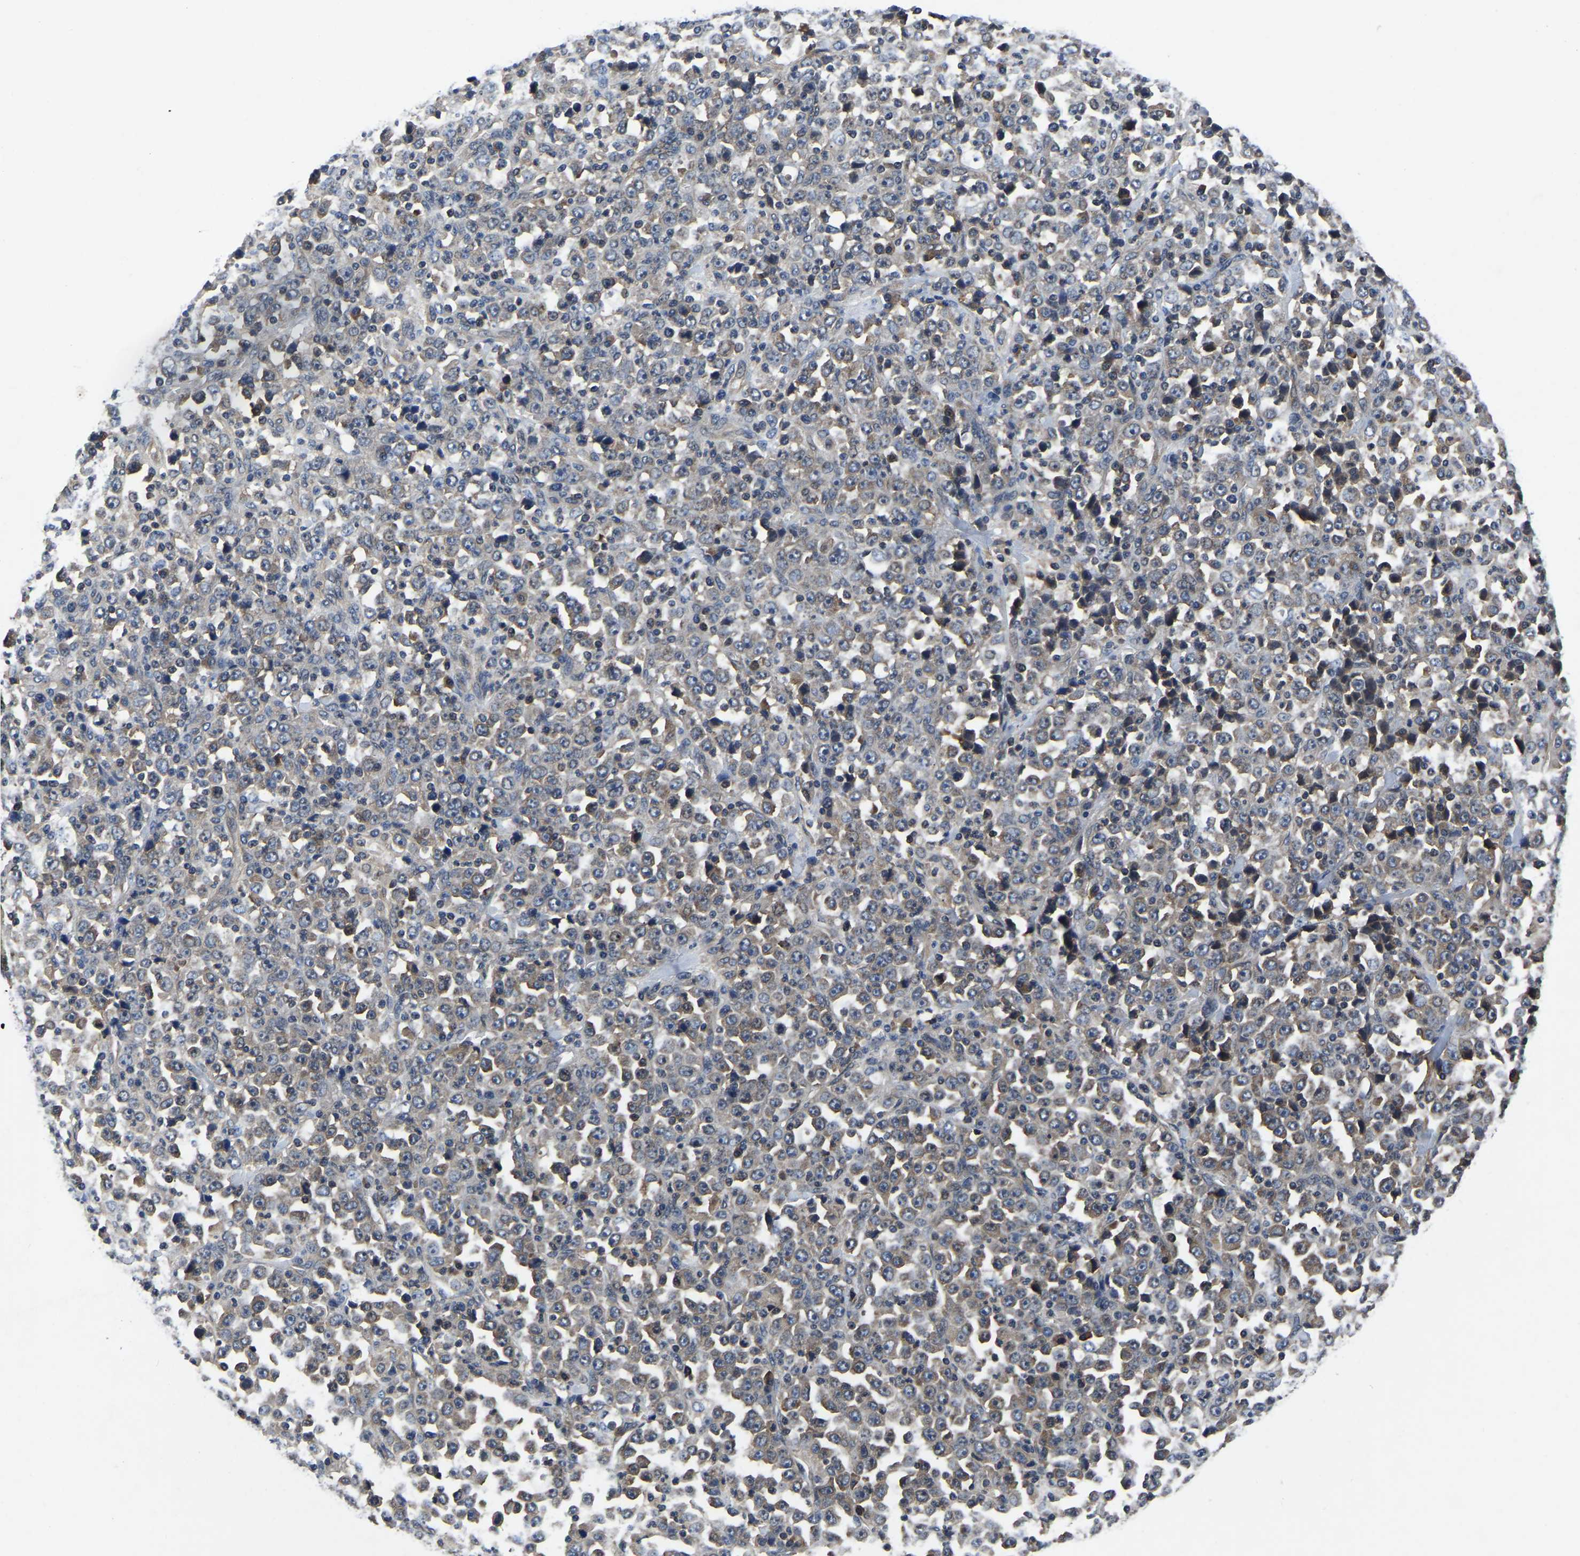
{"staining": {"intensity": "weak", "quantity": ">75%", "location": "cytoplasmic/membranous"}, "tissue": "stomach cancer", "cell_type": "Tumor cells", "image_type": "cancer", "snomed": [{"axis": "morphology", "description": "Normal tissue, NOS"}, {"axis": "morphology", "description": "Adenocarcinoma, NOS"}, {"axis": "topography", "description": "Stomach, upper"}, {"axis": "topography", "description": "Stomach"}], "caption": "Protein staining of stomach cancer (adenocarcinoma) tissue shows weak cytoplasmic/membranous expression in approximately >75% of tumor cells. The staining is performed using DAB (3,3'-diaminobenzidine) brown chromogen to label protein expression. The nuclei are counter-stained blue using hematoxylin.", "gene": "FGD5", "patient": {"sex": "male", "age": 59}}